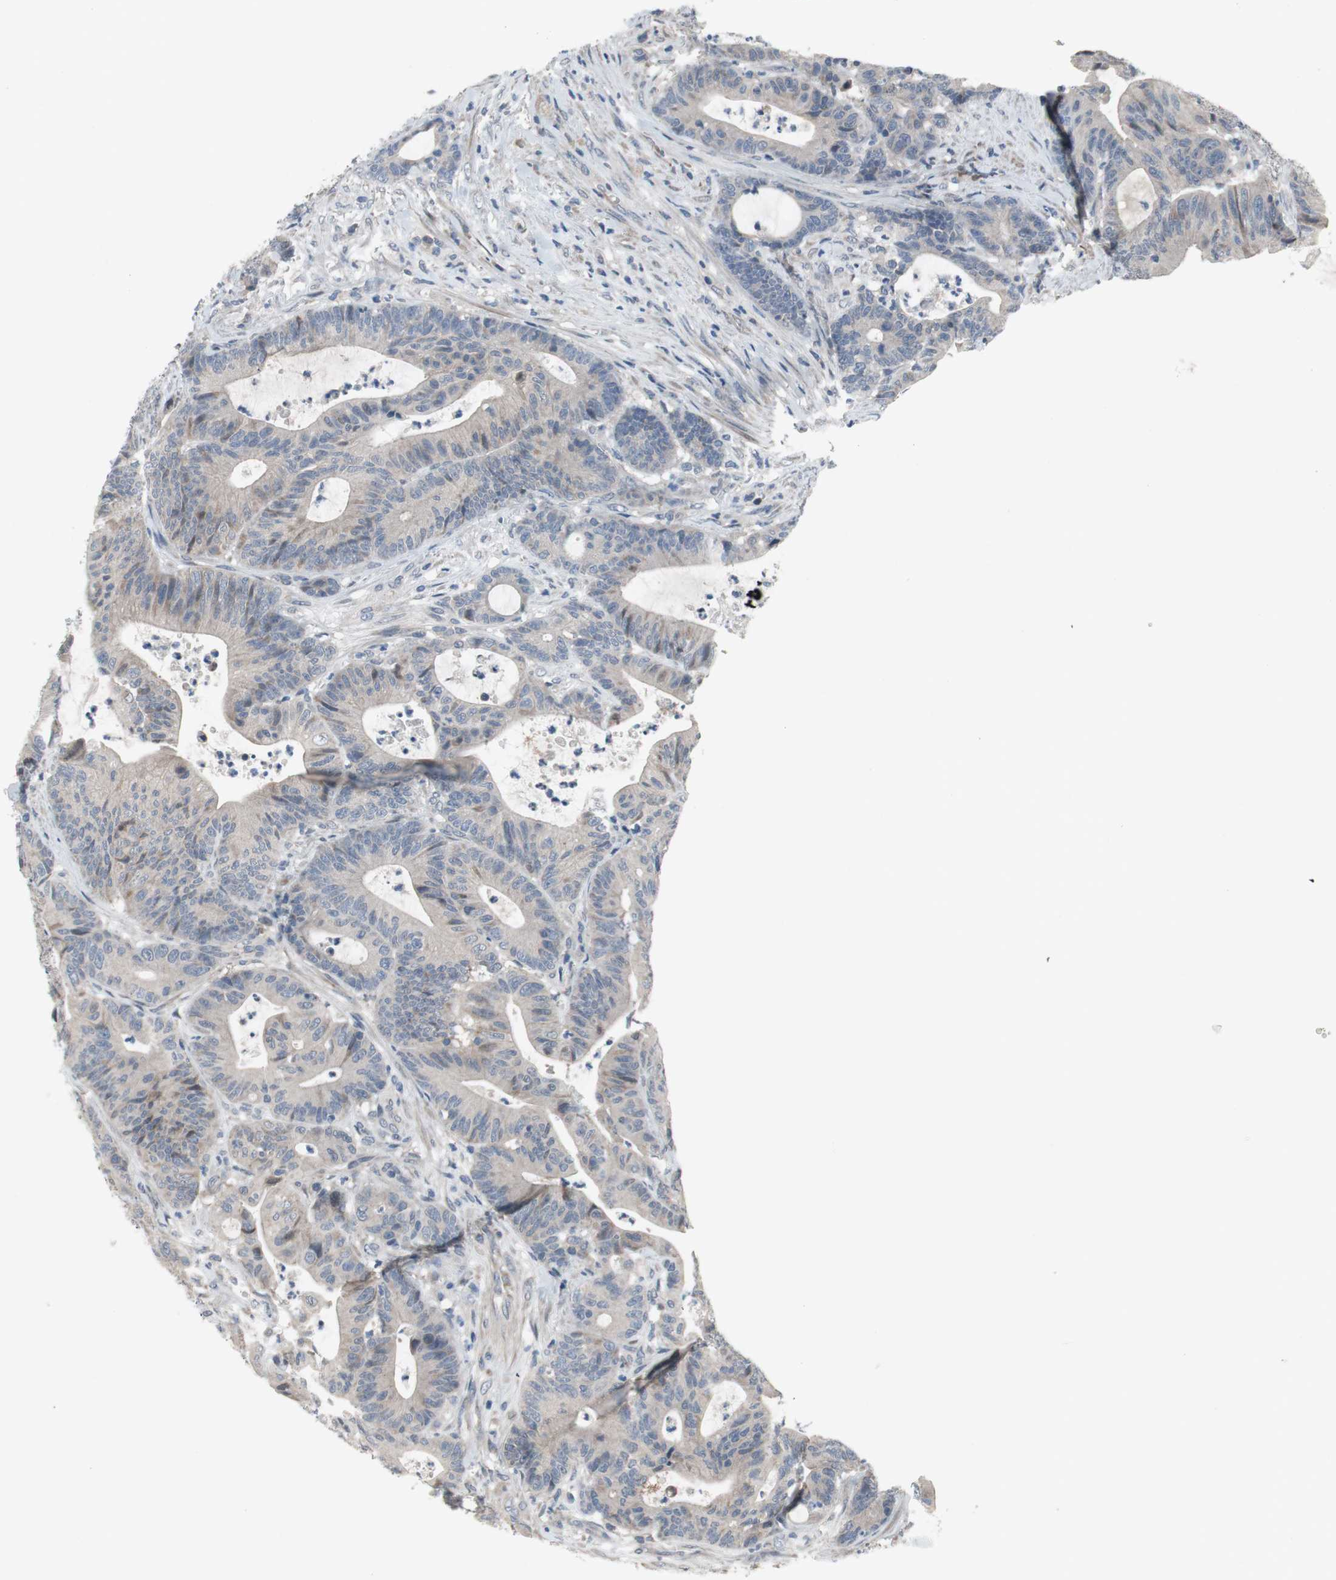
{"staining": {"intensity": "negative", "quantity": "none", "location": "none"}, "tissue": "colorectal cancer", "cell_type": "Tumor cells", "image_type": "cancer", "snomed": [{"axis": "morphology", "description": "Adenocarcinoma, NOS"}, {"axis": "topography", "description": "Colon"}], "caption": "Colorectal cancer was stained to show a protein in brown. There is no significant staining in tumor cells.", "gene": "TACR3", "patient": {"sex": "female", "age": 84}}